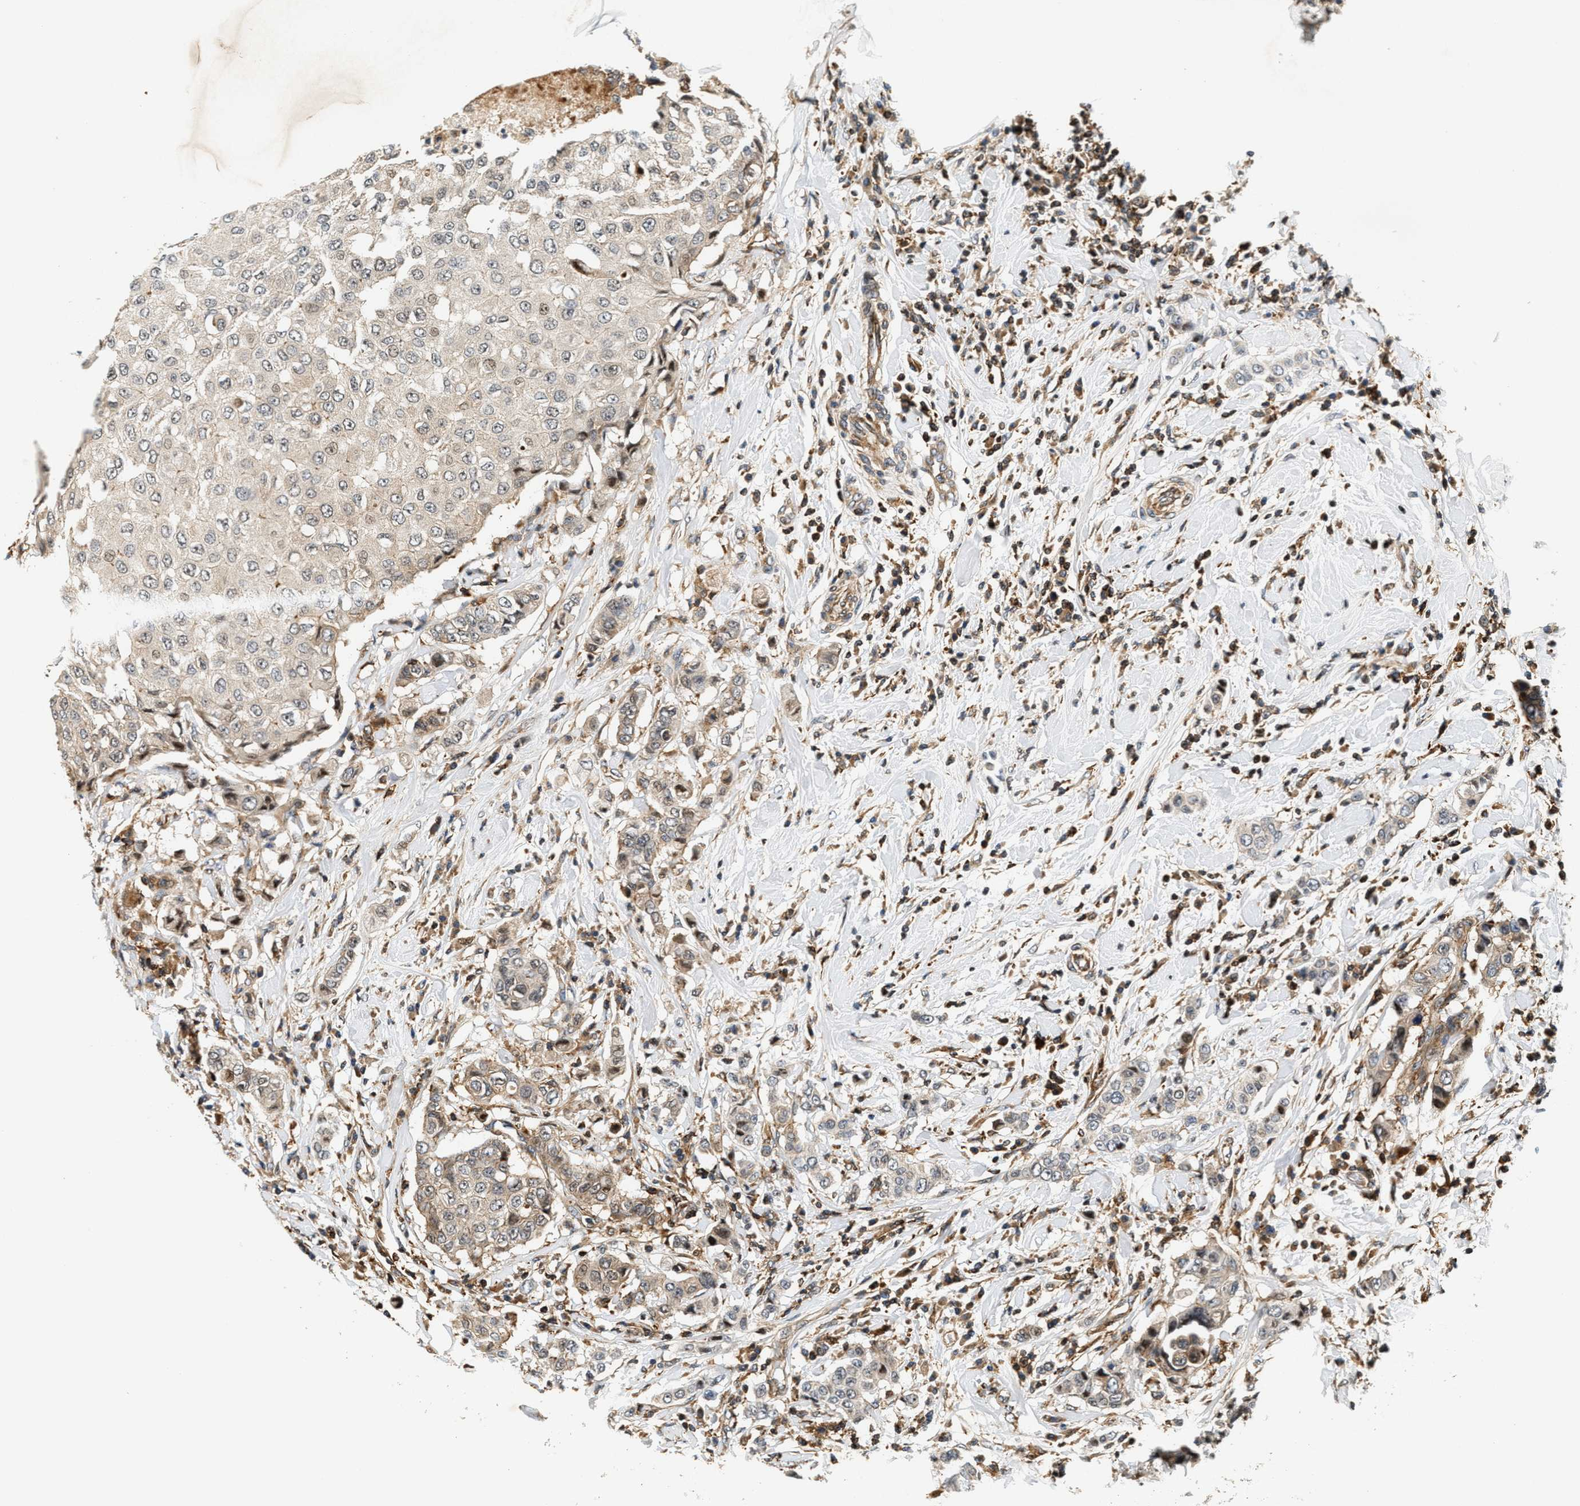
{"staining": {"intensity": "weak", "quantity": ">75%", "location": "cytoplasmic/membranous"}, "tissue": "breast cancer", "cell_type": "Tumor cells", "image_type": "cancer", "snomed": [{"axis": "morphology", "description": "Duct carcinoma"}, {"axis": "topography", "description": "Breast"}], "caption": "The photomicrograph shows a brown stain indicating the presence of a protein in the cytoplasmic/membranous of tumor cells in infiltrating ductal carcinoma (breast).", "gene": "SAMD9", "patient": {"sex": "female", "age": 27}}